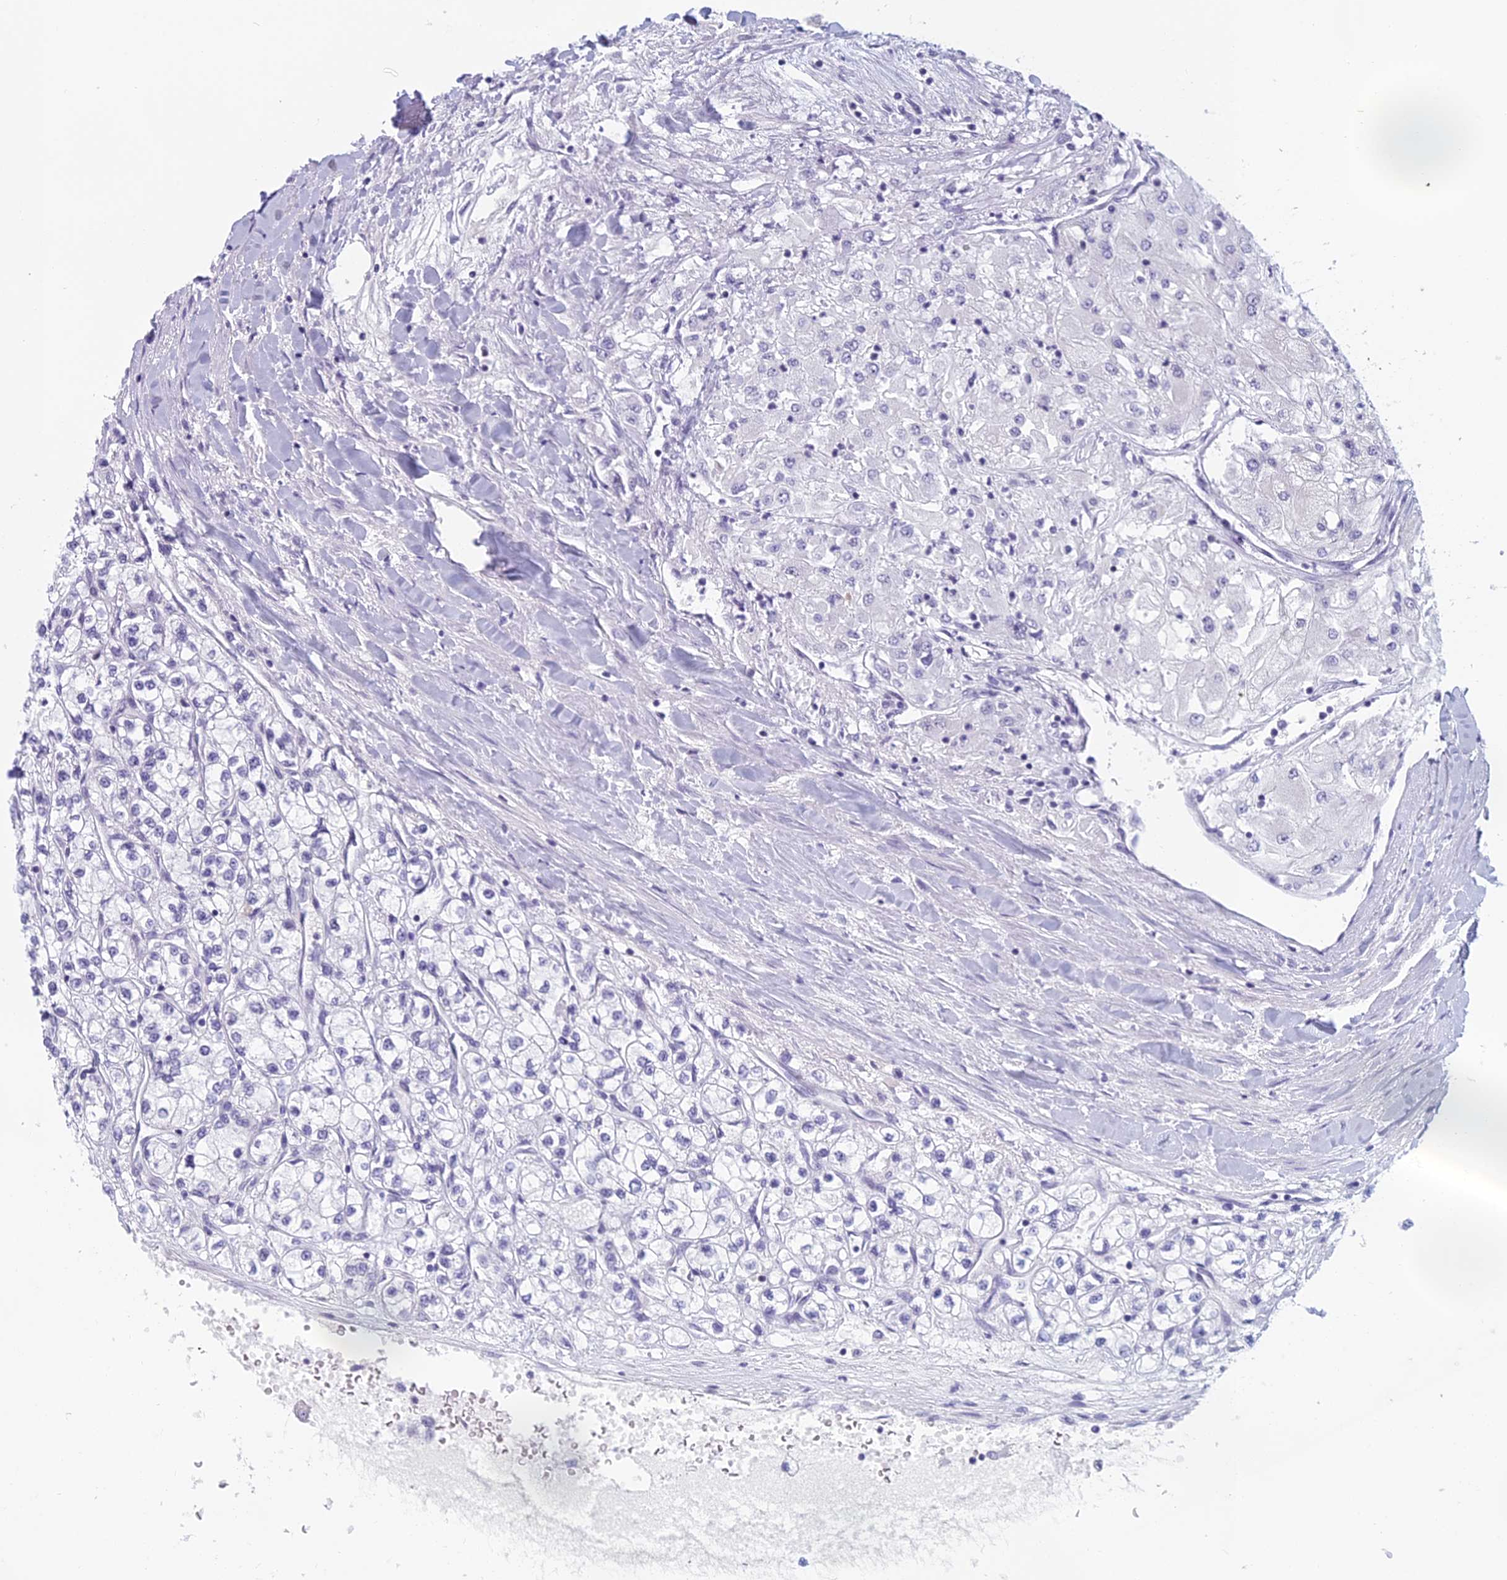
{"staining": {"intensity": "negative", "quantity": "none", "location": "none"}, "tissue": "renal cancer", "cell_type": "Tumor cells", "image_type": "cancer", "snomed": [{"axis": "morphology", "description": "Adenocarcinoma, NOS"}, {"axis": "topography", "description": "Kidney"}], "caption": "High magnification brightfield microscopy of adenocarcinoma (renal) stained with DAB (3,3'-diaminobenzidine) (brown) and counterstained with hematoxylin (blue): tumor cells show no significant expression. (Stains: DAB (3,3'-diaminobenzidine) IHC with hematoxylin counter stain, Microscopy: brightfield microscopy at high magnification).", "gene": "RGS17", "patient": {"sex": "male", "age": 80}}